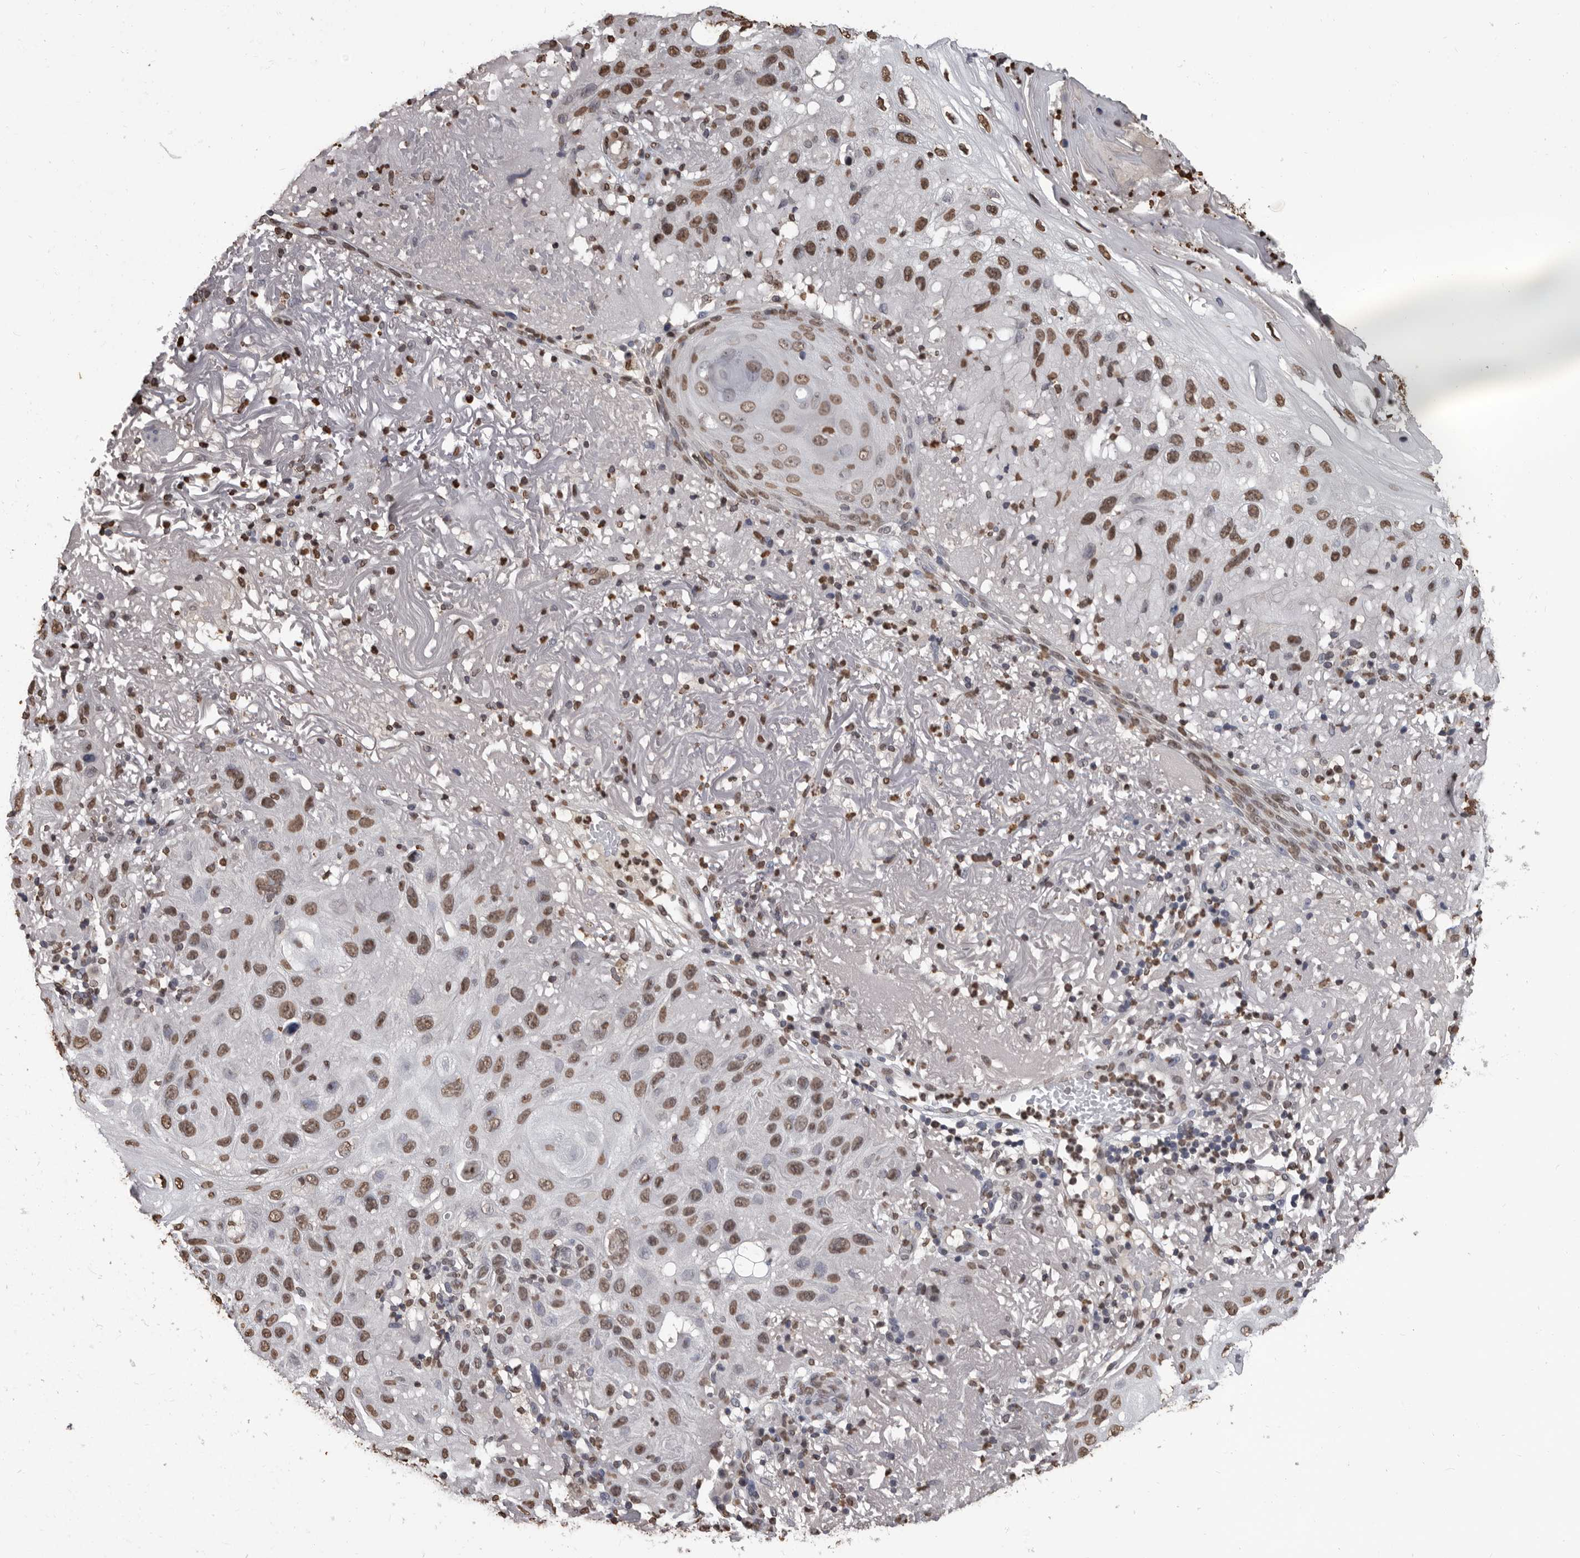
{"staining": {"intensity": "moderate", "quantity": ">75%", "location": "nuclear"}, "tissue": "skin cancer", "cell_type": "Tumor cells", "image_type": "cancer", "snomed": [{"axis": "morphology", "description": "Normal tissue, NOS"}, {"axis": "morphology", "description": "Squamous cell carcinoma, NOS"}, {"axis": "topography", "description": "Skin"}], "caption": "This histopathology image shows skin cancer (squamous cell carcinoma) stained with IHC to label a protein in brown. The nuclear of tumor cells show moderate positivity for the protein. Nuclei are counter-stained blue.", "gene": "AHR", "patient": {"sex": "female", "age": 96}}